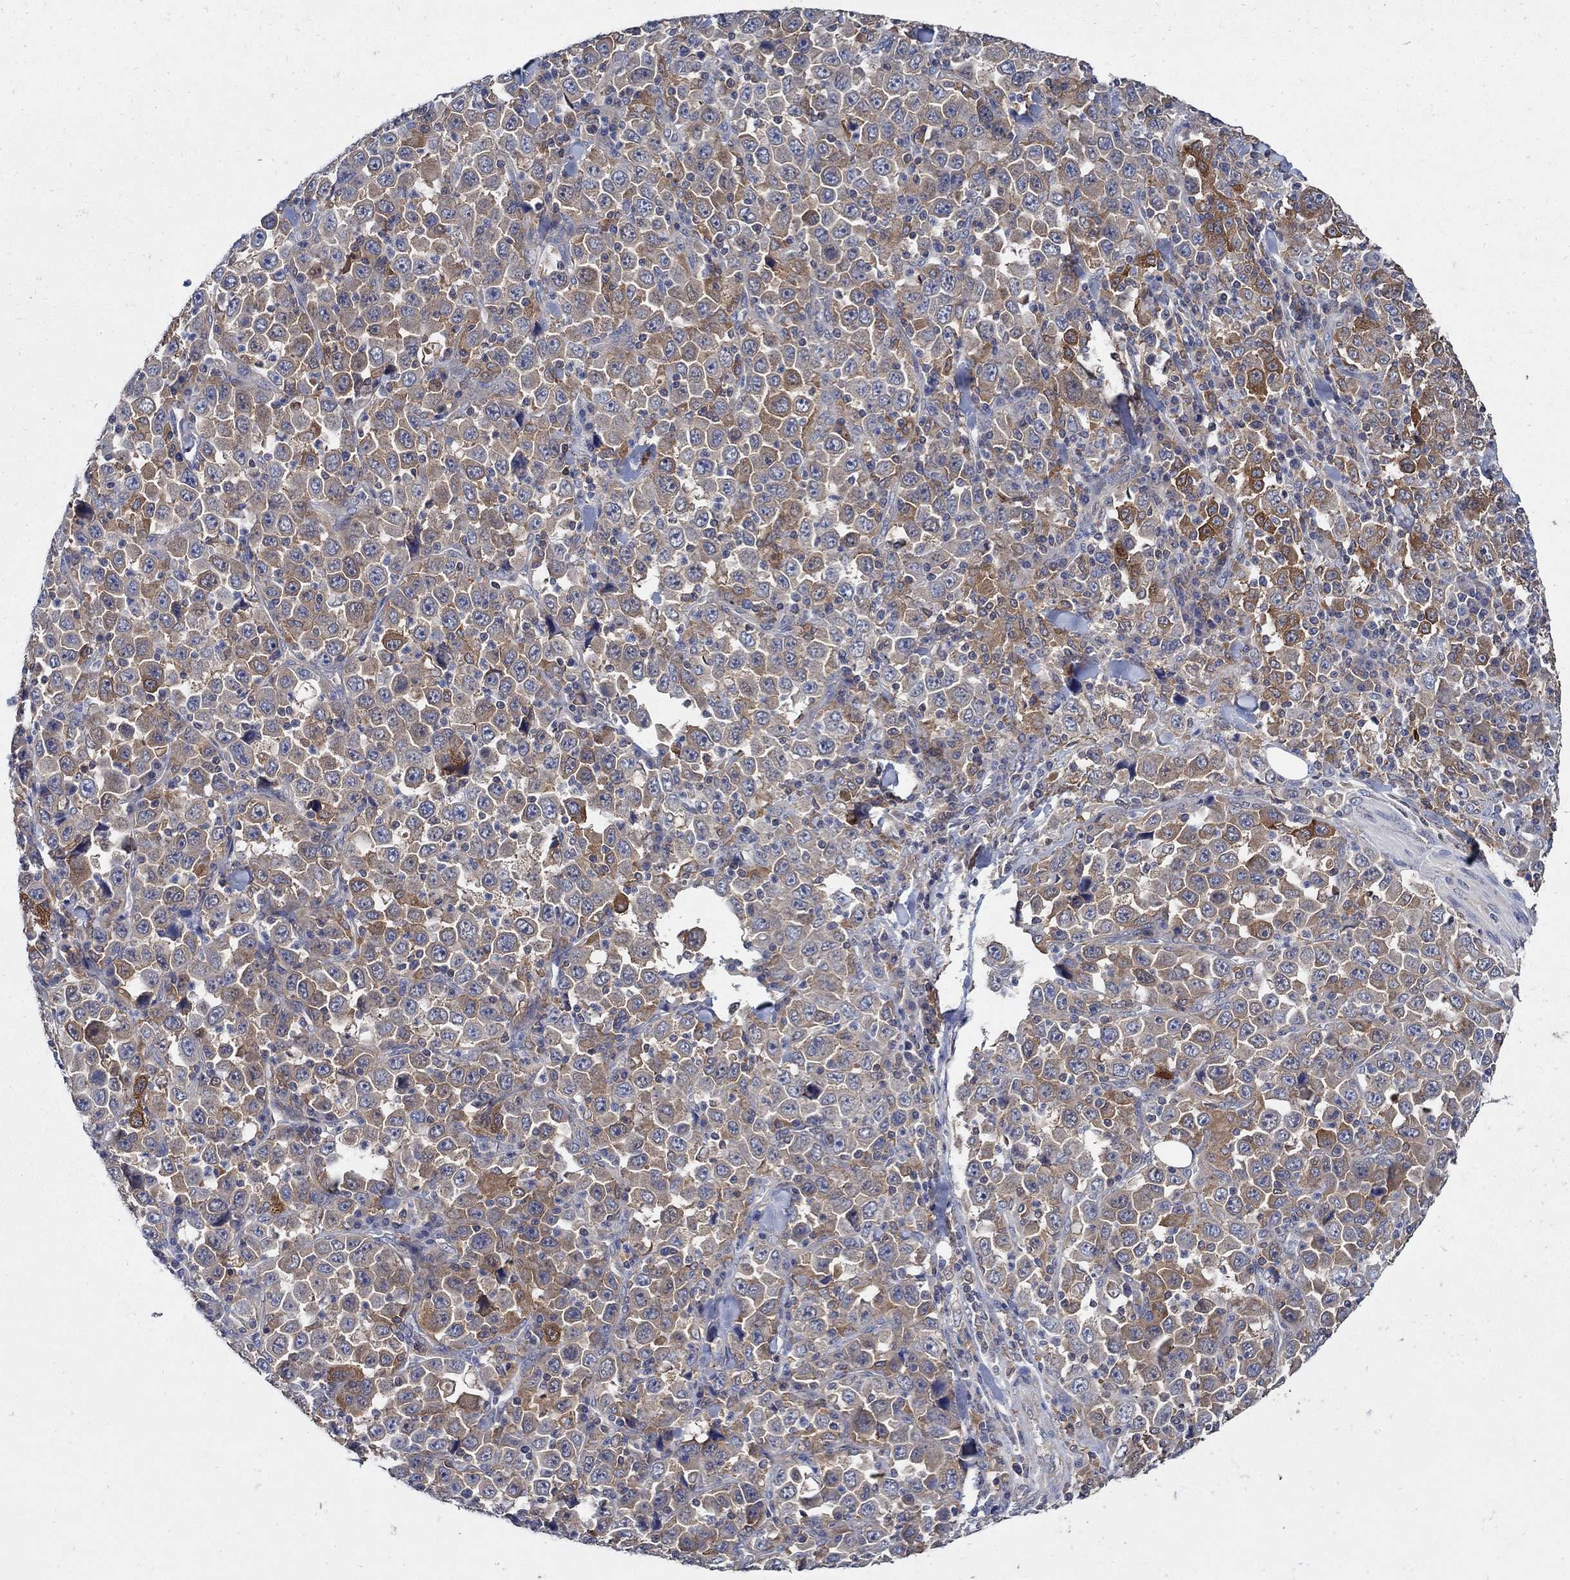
{"staining": {"intensity": "moderate", "quantity": "25%-75%", "location": "cytoplasmic/membranous"}, "tissue": "stomach cancer", "cell_type": "Tumor cells", "image_type": "cancer", "snomed": [{"axis": "morphology", "description": "Normal tissue, NOS"}, {"axis": "morphology", "description": "Adenocarcinoma, NOS"}, {"axis": "topography", "description": "Stomach, upper"}, {"axis": "topography", "description": "Stomach"}], "caption": "This is a histology image of IHC staining of stomach adenocarcinoma, which shows moderate positivity in the cytoplasmic/membranous of tumor cells.", "gene": "MTHFR", "patient": {"sex": "male", "age": 59}}